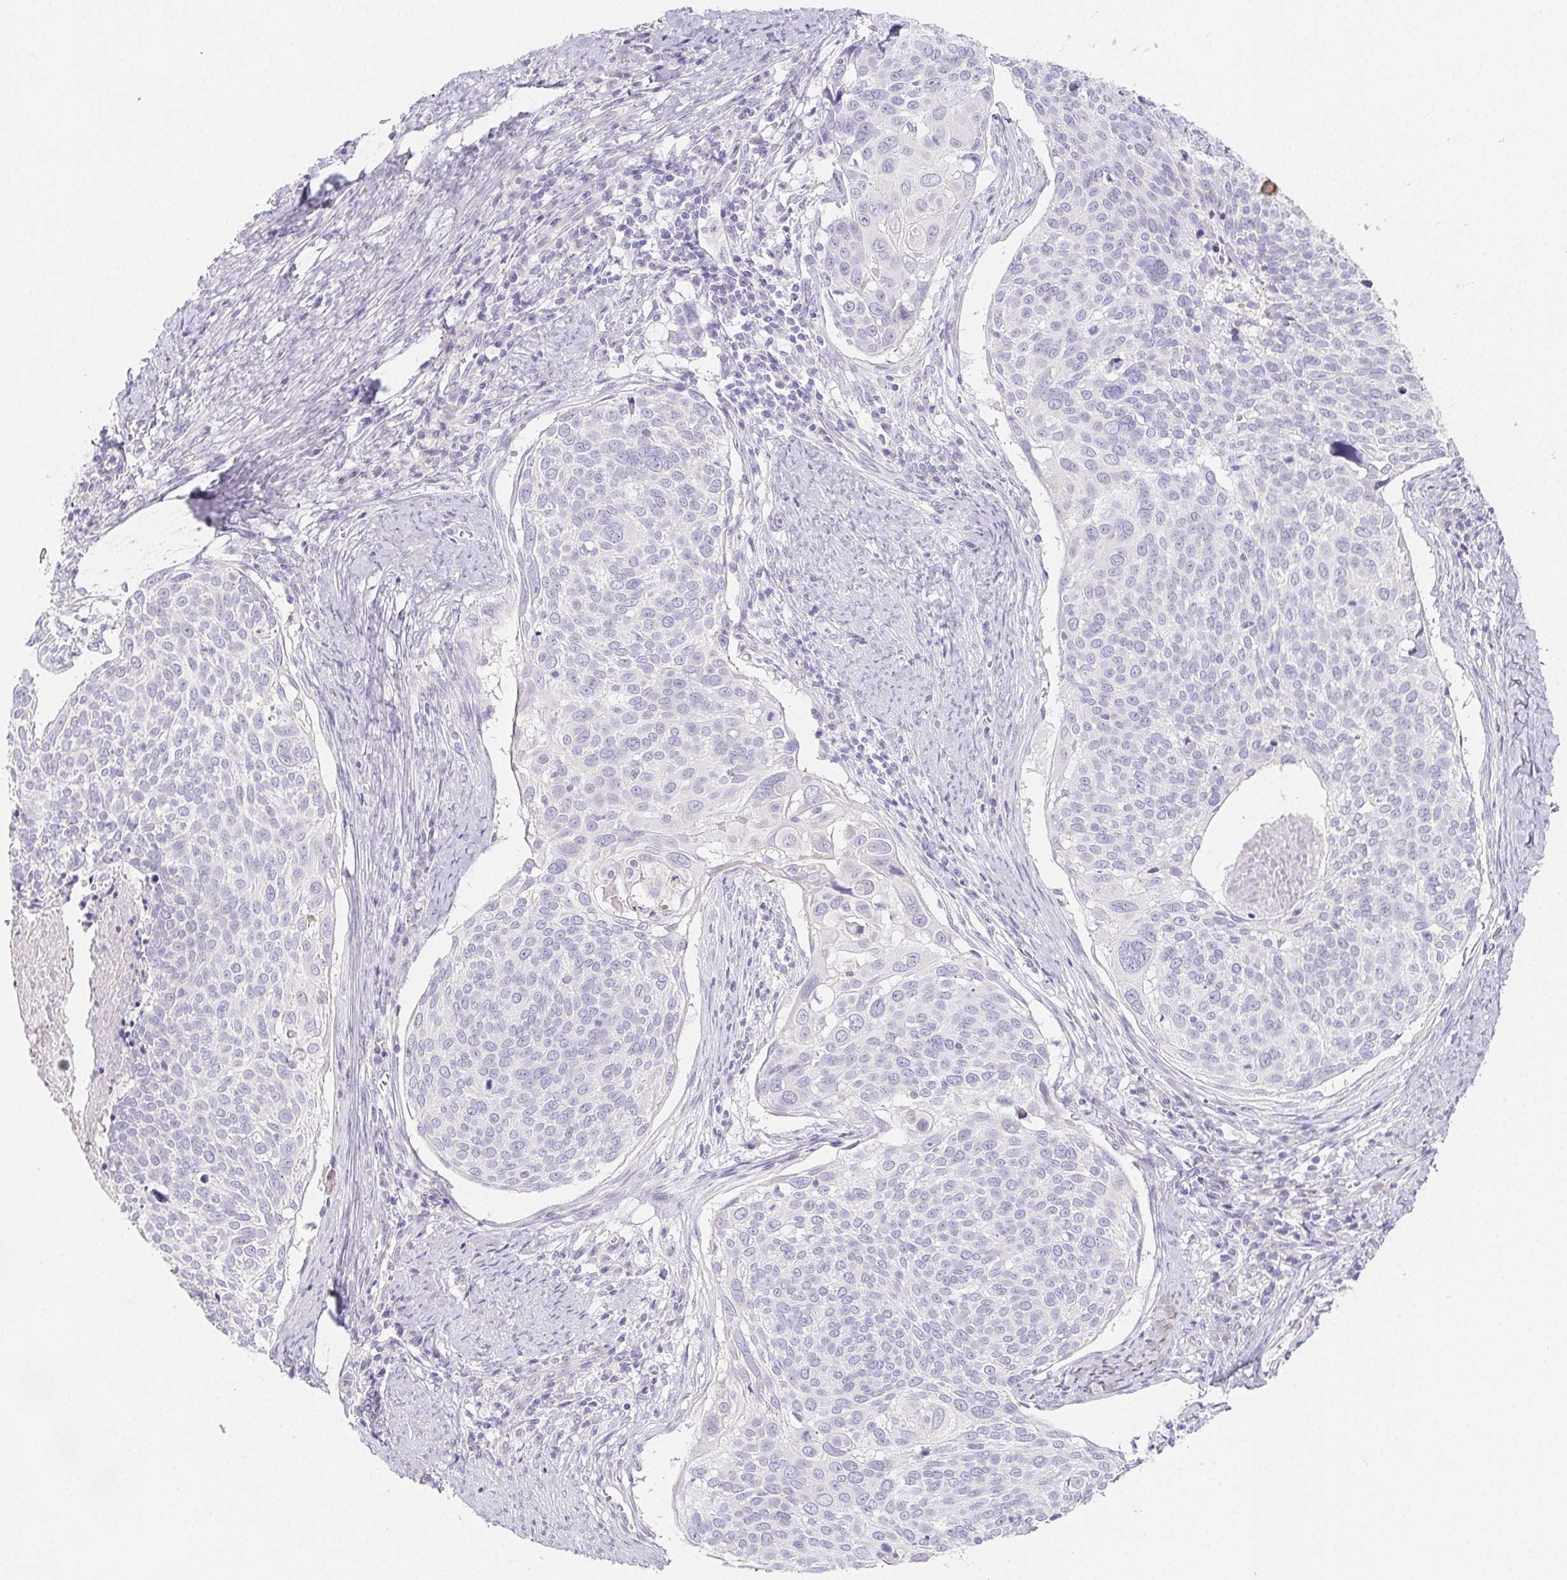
{"staining": {"intensity": "negative", "quantity": "none", "location": "none"}, "tissue": "cervical cancer", "cell_type": "Tumor cells", "image_type": "cancer", "snomed": [{"axis": "morphology", "description": "Squamous cell carcinoma, NOS"}, {"axis": "topography", "description": "Cervix"}], "caption": "A micrograph of cervical cancer (squamous cell carcinoma) stained for a protein shows no brown staining in tumor cells.", "gene": "ZBBX", "patient": {"sex": "female", "age": 39}}